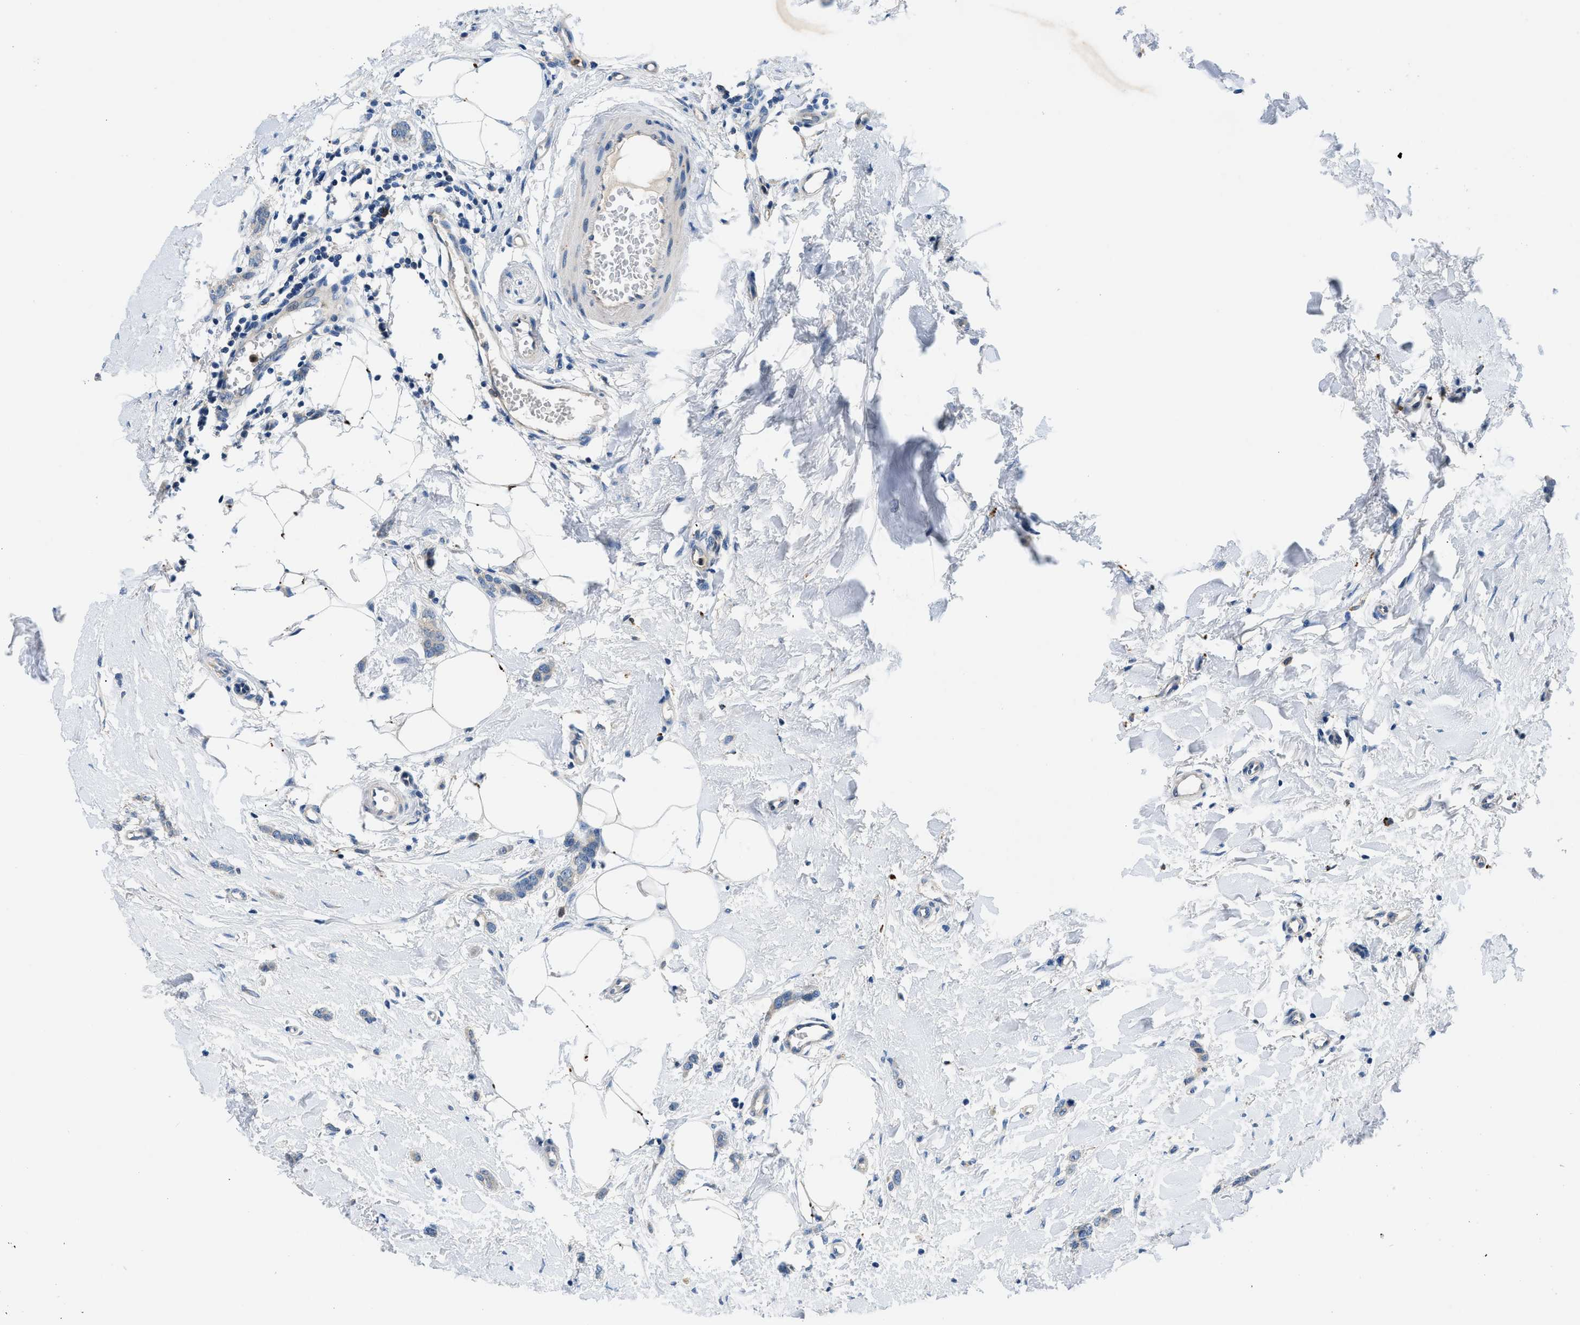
{"staining": {"intensity": "negative", "quantity": "none", "location": "none"}, "tissue": "breast cancer", "cell_type": "Tumor cells", "image_type": "cancer", "snomed": [{"axis": "morphology", "description": "Lobular carcinoma"}, {"axis": "topography", "description": "Skin"}, {"axis": "topography", "description": "Breast"}], "caption": "This is an immunohistochemistry (IHC) photomicrograph of human breast cancer. There is no positivity in tumor cells.", "gene": "ADGRE3", "patient": {"sex": "female", "age": 46}}